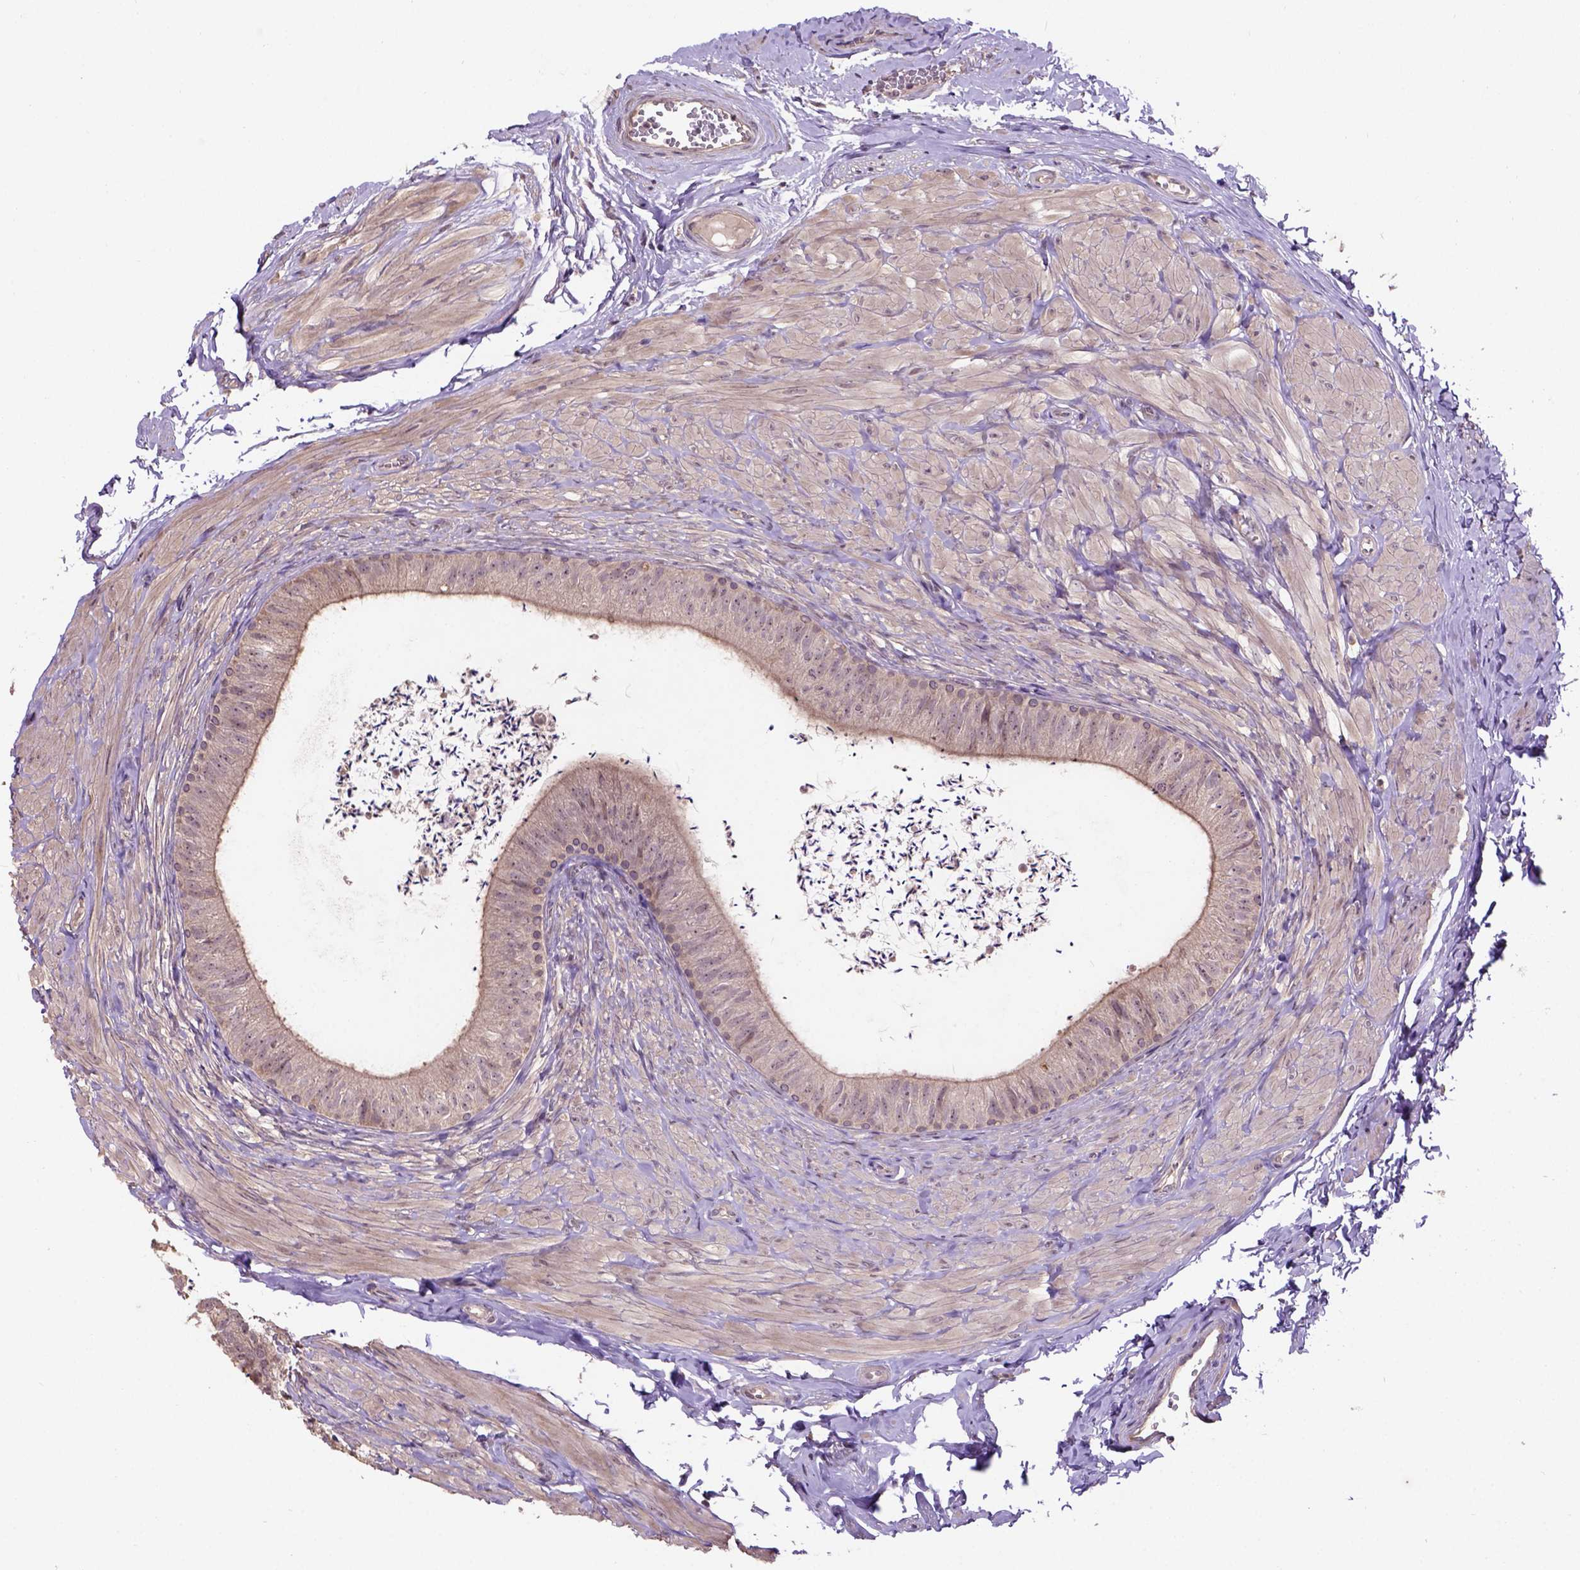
{"staining": {"intensity": "negative", "quantity": "none", "location": "none"}, "tissue": "epididymis", "cell_type": "Glandular cells", "image_type": "normal", "snomed": [{"axis": "morphology", "description": "Normal tissue, NOS"}, {"axis": "topography", "description": "Epididymis, spermatic cord, NOS"}, {"axis": "topography", "description": "Epididymis"}, {"axis": "topography", "description": "Peripheral nerve tissue"}], "caption": "An immunohistochemistry micrograph of benign epididymis is shown. There is no staining in glandular cells of epididymis.", "gene": "KBTBD8", "patient": {"sex": "male", "age": 29}}